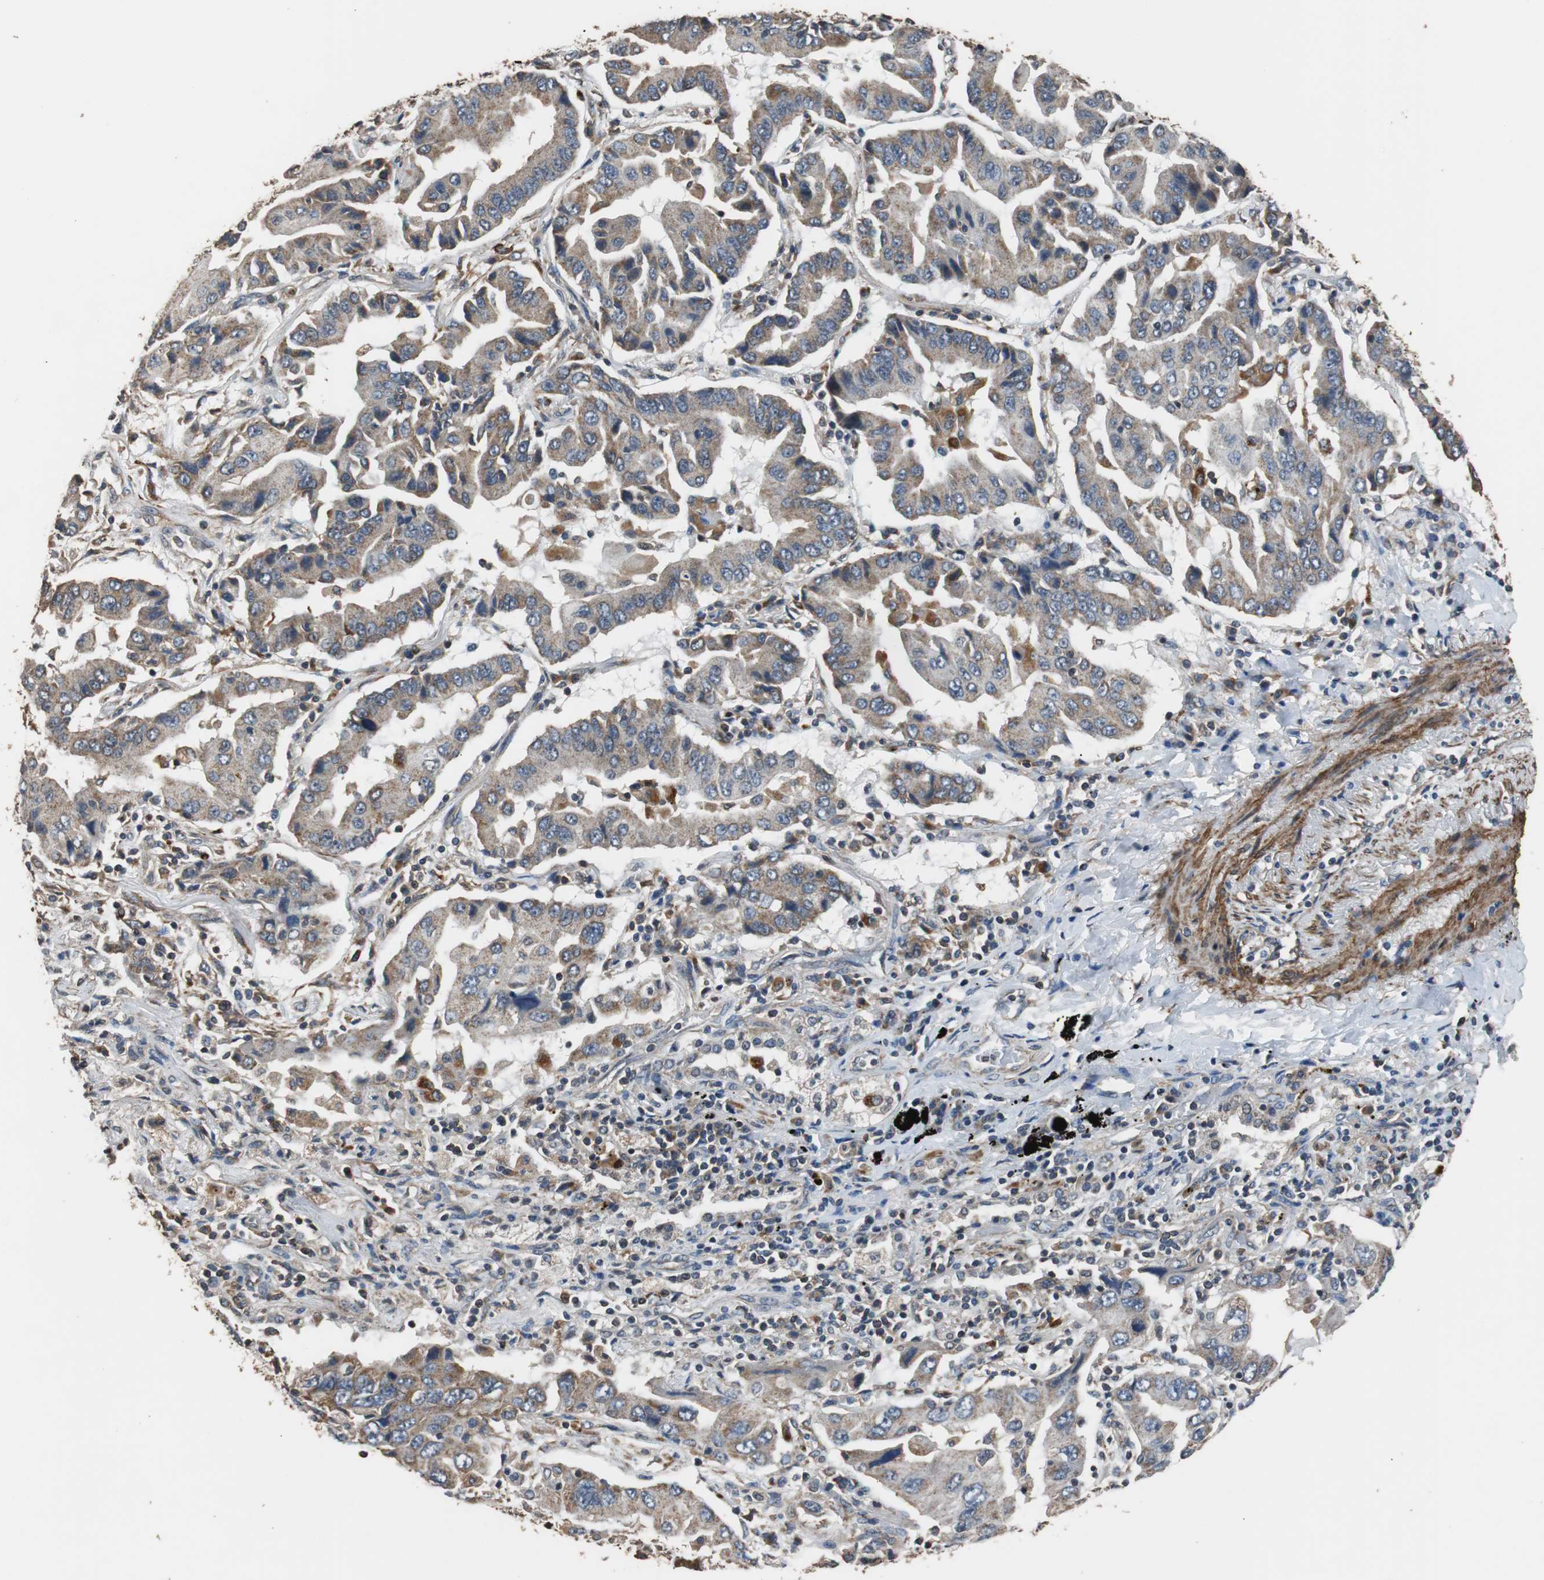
{"staining": {"intensity": "moderate", "quantity": "25%-75%", "location": "cytoplasmic/membranous"}, "tissue": "lung cancer", "cell_type": "Tumor cells", "image_type": "cancer", "snomed": [{"axis": "morphology", "description": "Adenocarcinoma, NOS"}, {"axis": "topography", "description": "Lung"}], "caption": "Protein positivity by immunohistochemistry (IHC) reveals moderate cytoplasmic/membranous expression in about 25%-75% of tumor cells in adenocarcinoma (lung).", "gene": "PITRM1", "patient": {"sex": "female", "age": 65}}